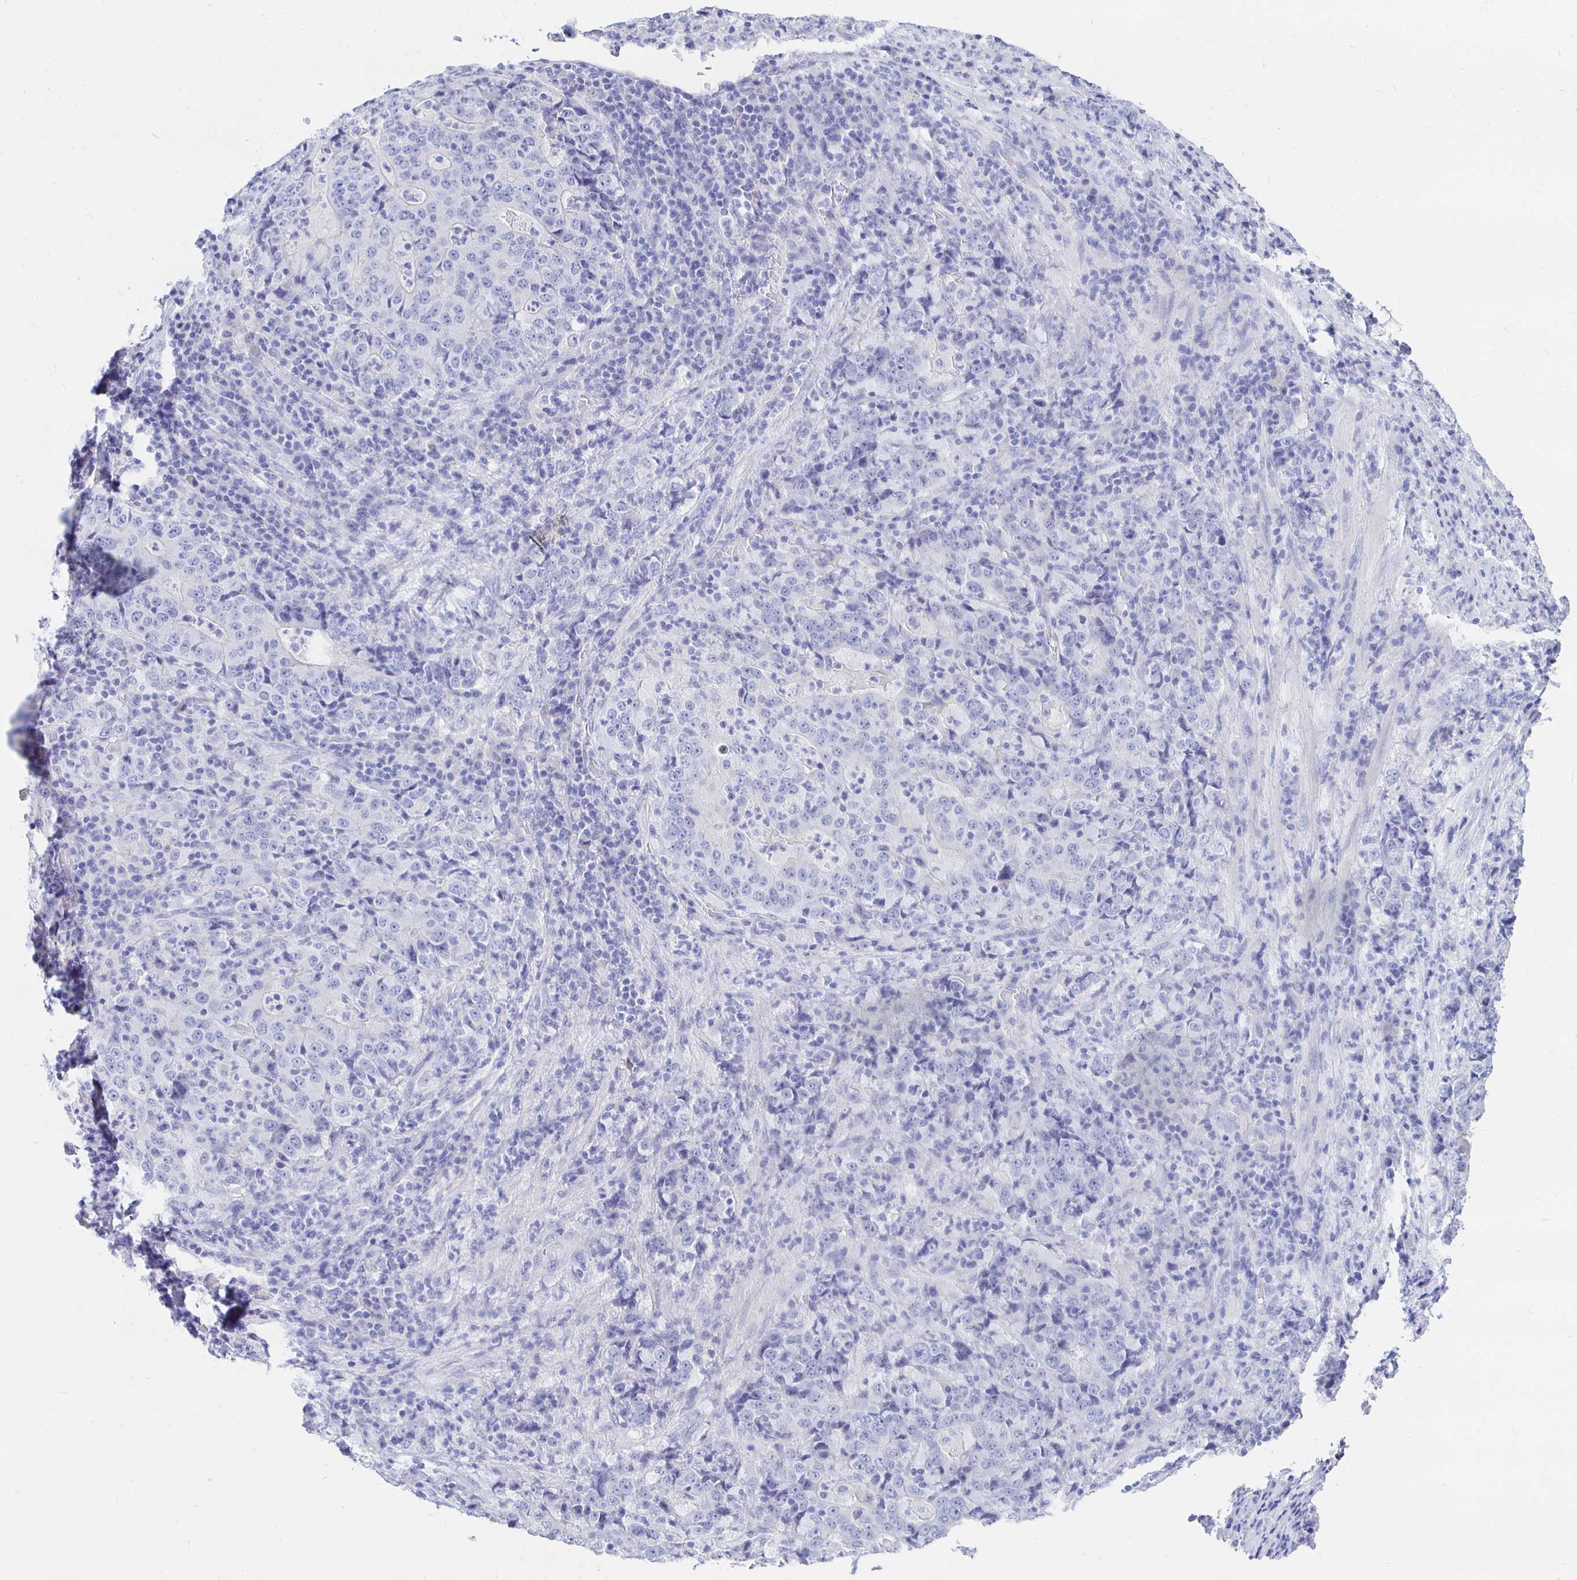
{"staining": {"intensity": "negative", "quantity": "none", "location": "none"}, "tissue": "stomach cancer", "cell_type": "Tumor cells", "image_type": "cancer", "snomed": [{"axis": "morphology", "description": "Normal tissue, NOS"}, {"axis": "morphology", "description": "Adenocarcinoma, NOS"}, {"axis": "topography", "description": "Stomach, upper"}, {"axis": "topography", "description": "Stomach"}], "caption": "DAB (3,3'-diaminobenzidine) immunohistochemical staining of human stomach cancer demonstrates no significant positivity in tumor cells.", "gene": "UMOD", "patient": {"sex": "male", "age": 59}}